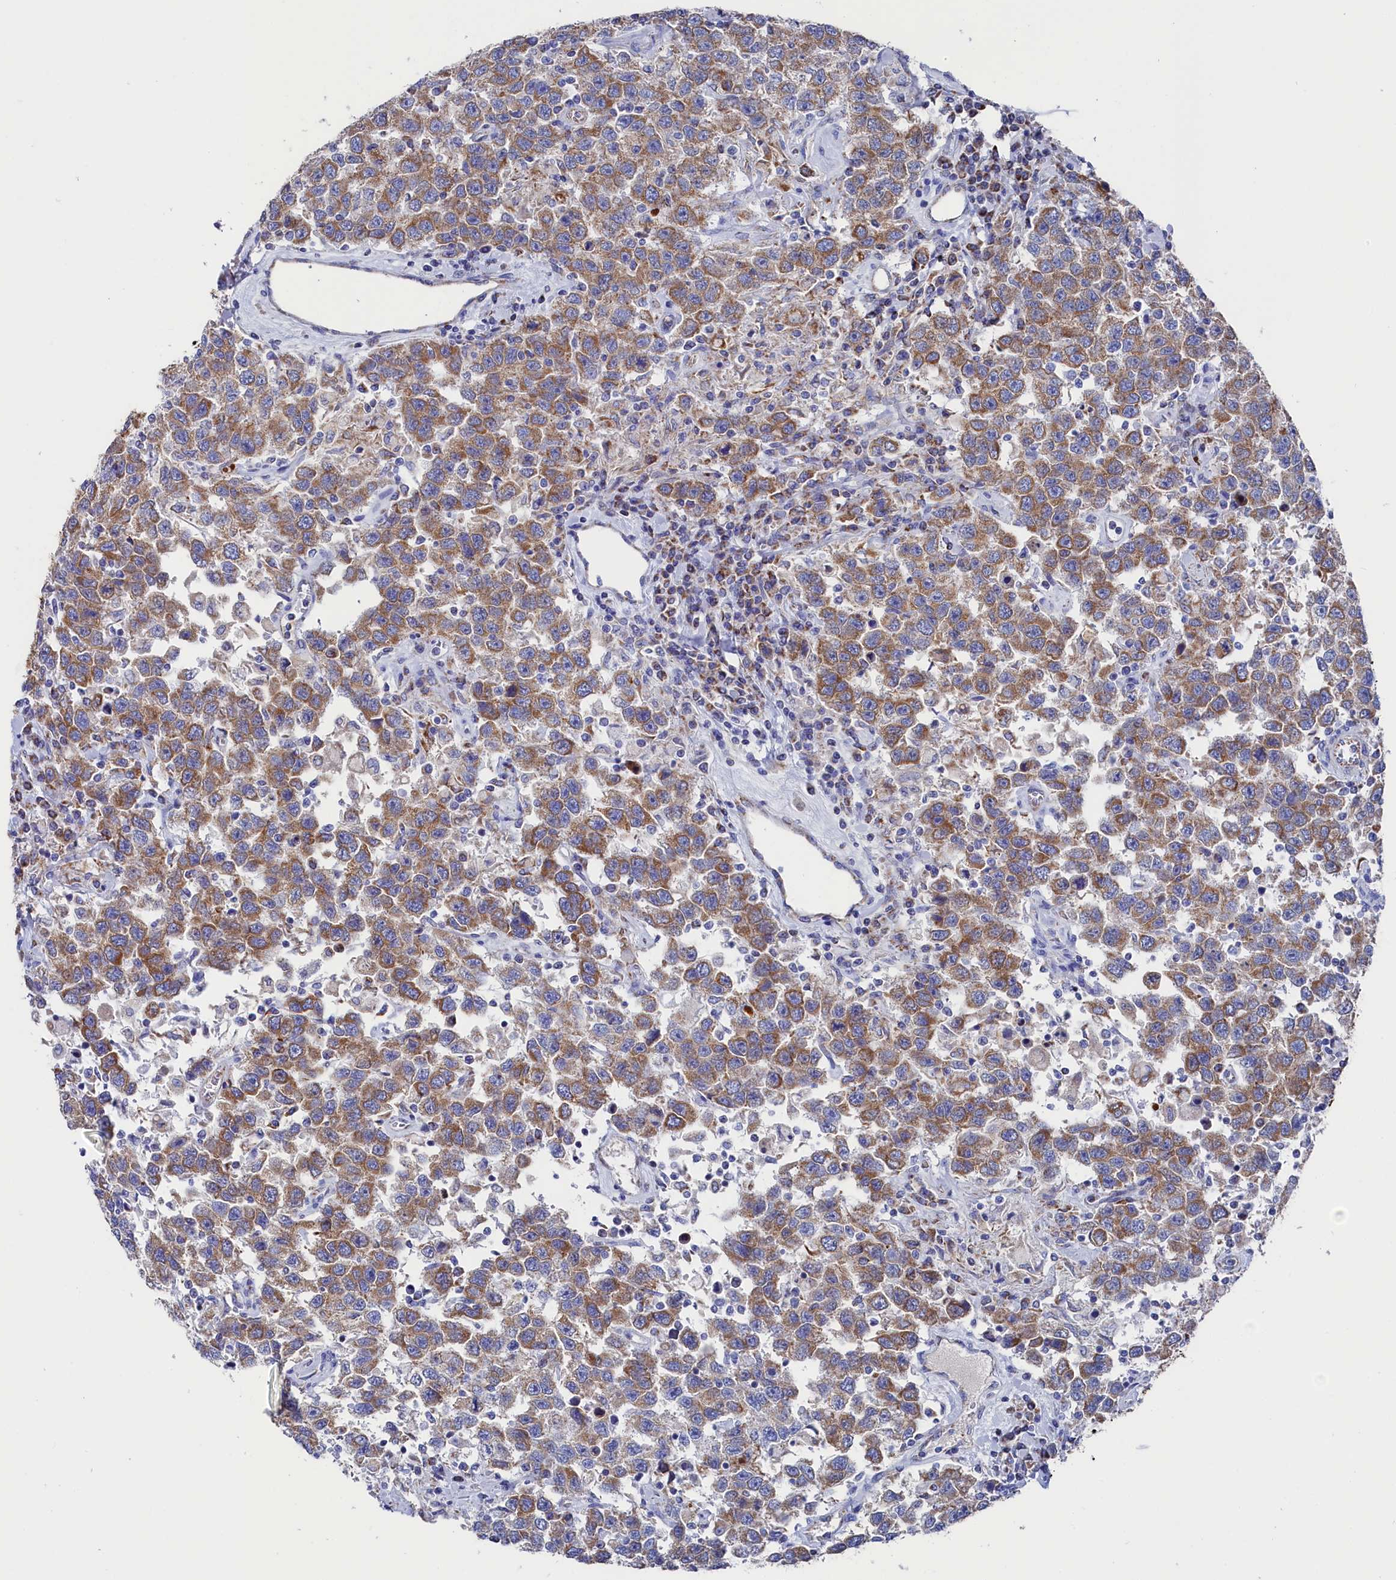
{"staining": {"intensity": "moderate", "quantity": ">75%", "location": "cytoplasmic/membranous"}, "tissue": "testis cancer", "cell_type": "Tumor cells", "image_type": "cancer", "snomed": [{"axis": "morphology", "description": "Seminoma, NOS"}, {"axis": "topography", "description": "Testis"}], "caption": "Testis cancer stained with DAB IHC exhibits medium levels of moderate cytoplasmic/membranous positivity in approximately >75% of tumor cells.", "gene": "MMAB", "patient": {"sex": "male", "age": 41}}